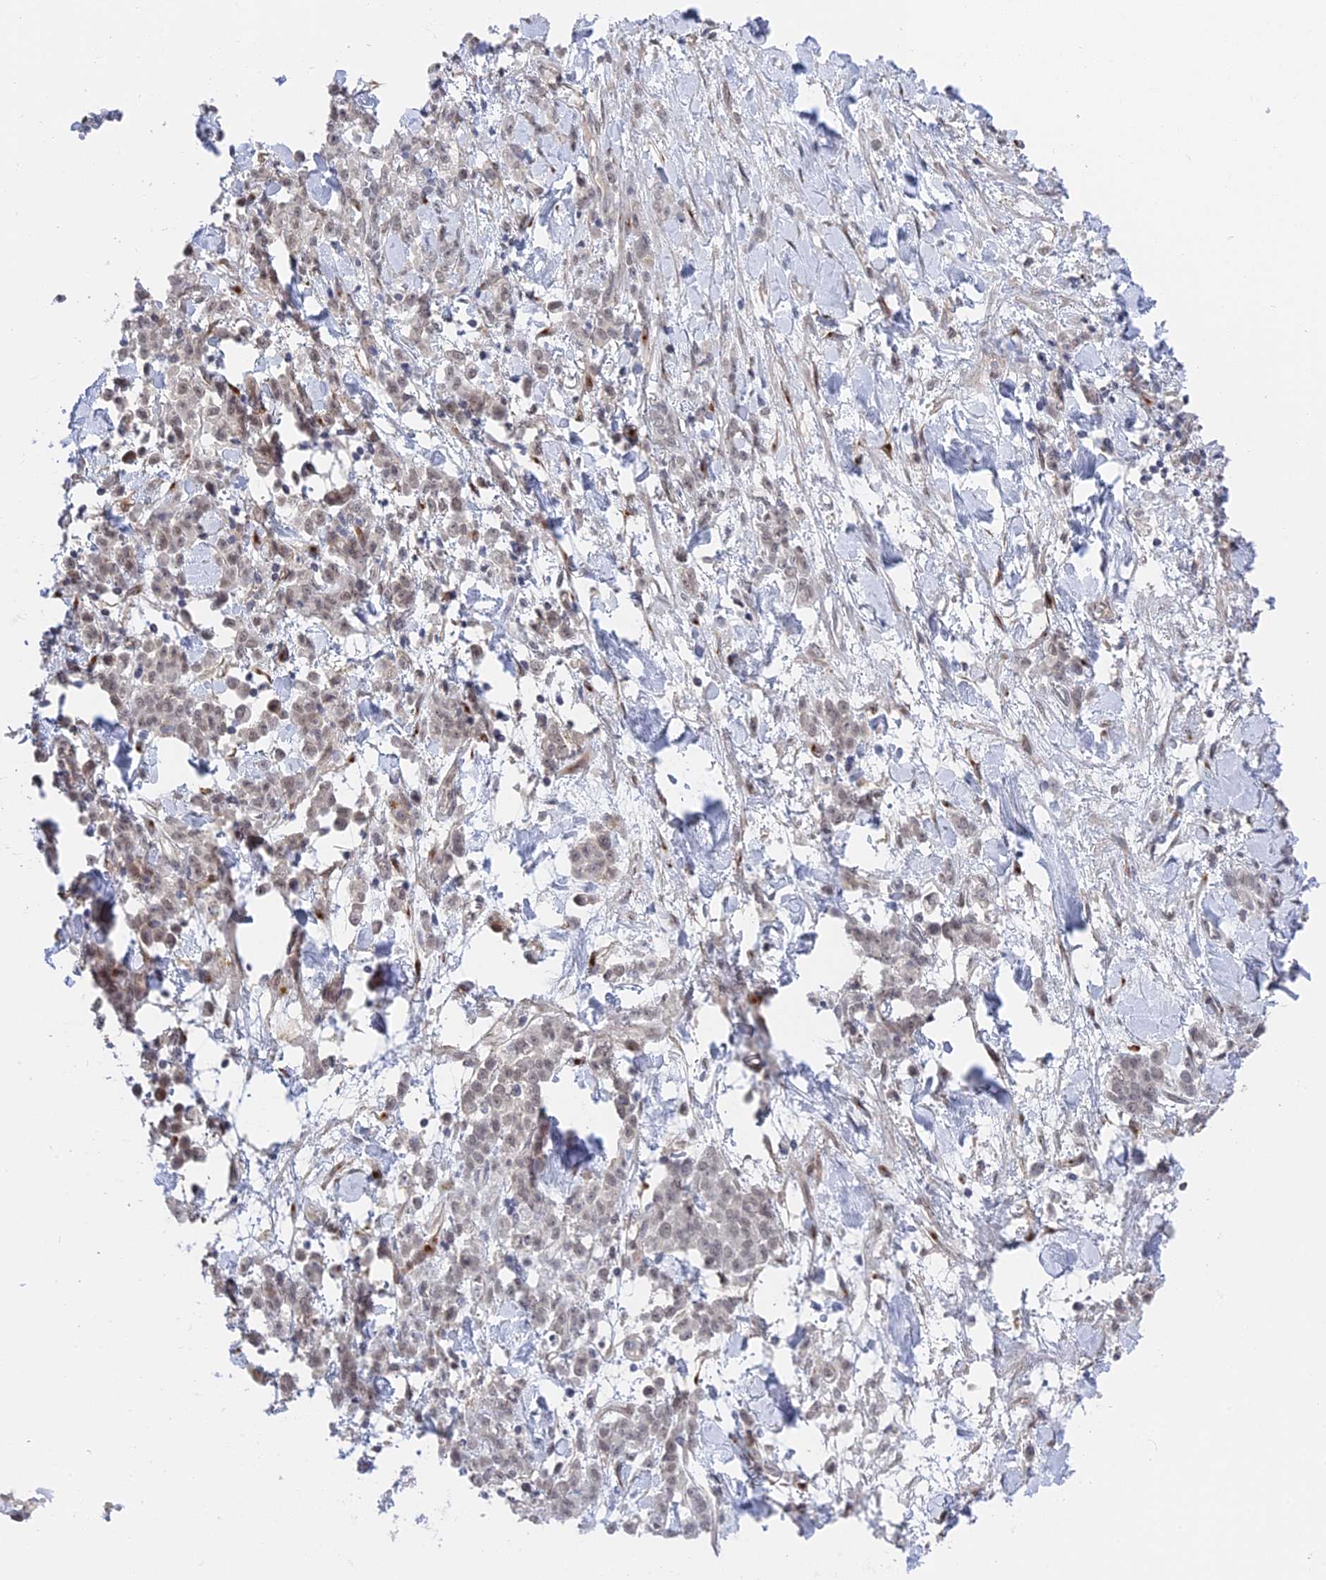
{"staining": {"intensity": "weak", "quantity": "25%-75%", "location": "nuclear"}, "tissue": "stomach cancer", "cell_type": "Tumor cells", "image_type": "cancer", "snomed": [{"axis": "morphology", "description": "Normal tissue, NOS"}, {"axis": "morphology", "description": "Adenocarcinoma, NOS"}, {"axis": "topography", "description": "Stomach"}], "caption": "Immunohistochemistry (IHC) image of human adenocarcinoma (stomach) stained for a protein (brown), which reveals low levels of weak nuclear expression in about 25%-75% of tumor cells.", "gene": "CCDC85A", "patient": {"sex": "male", "age": 82}}